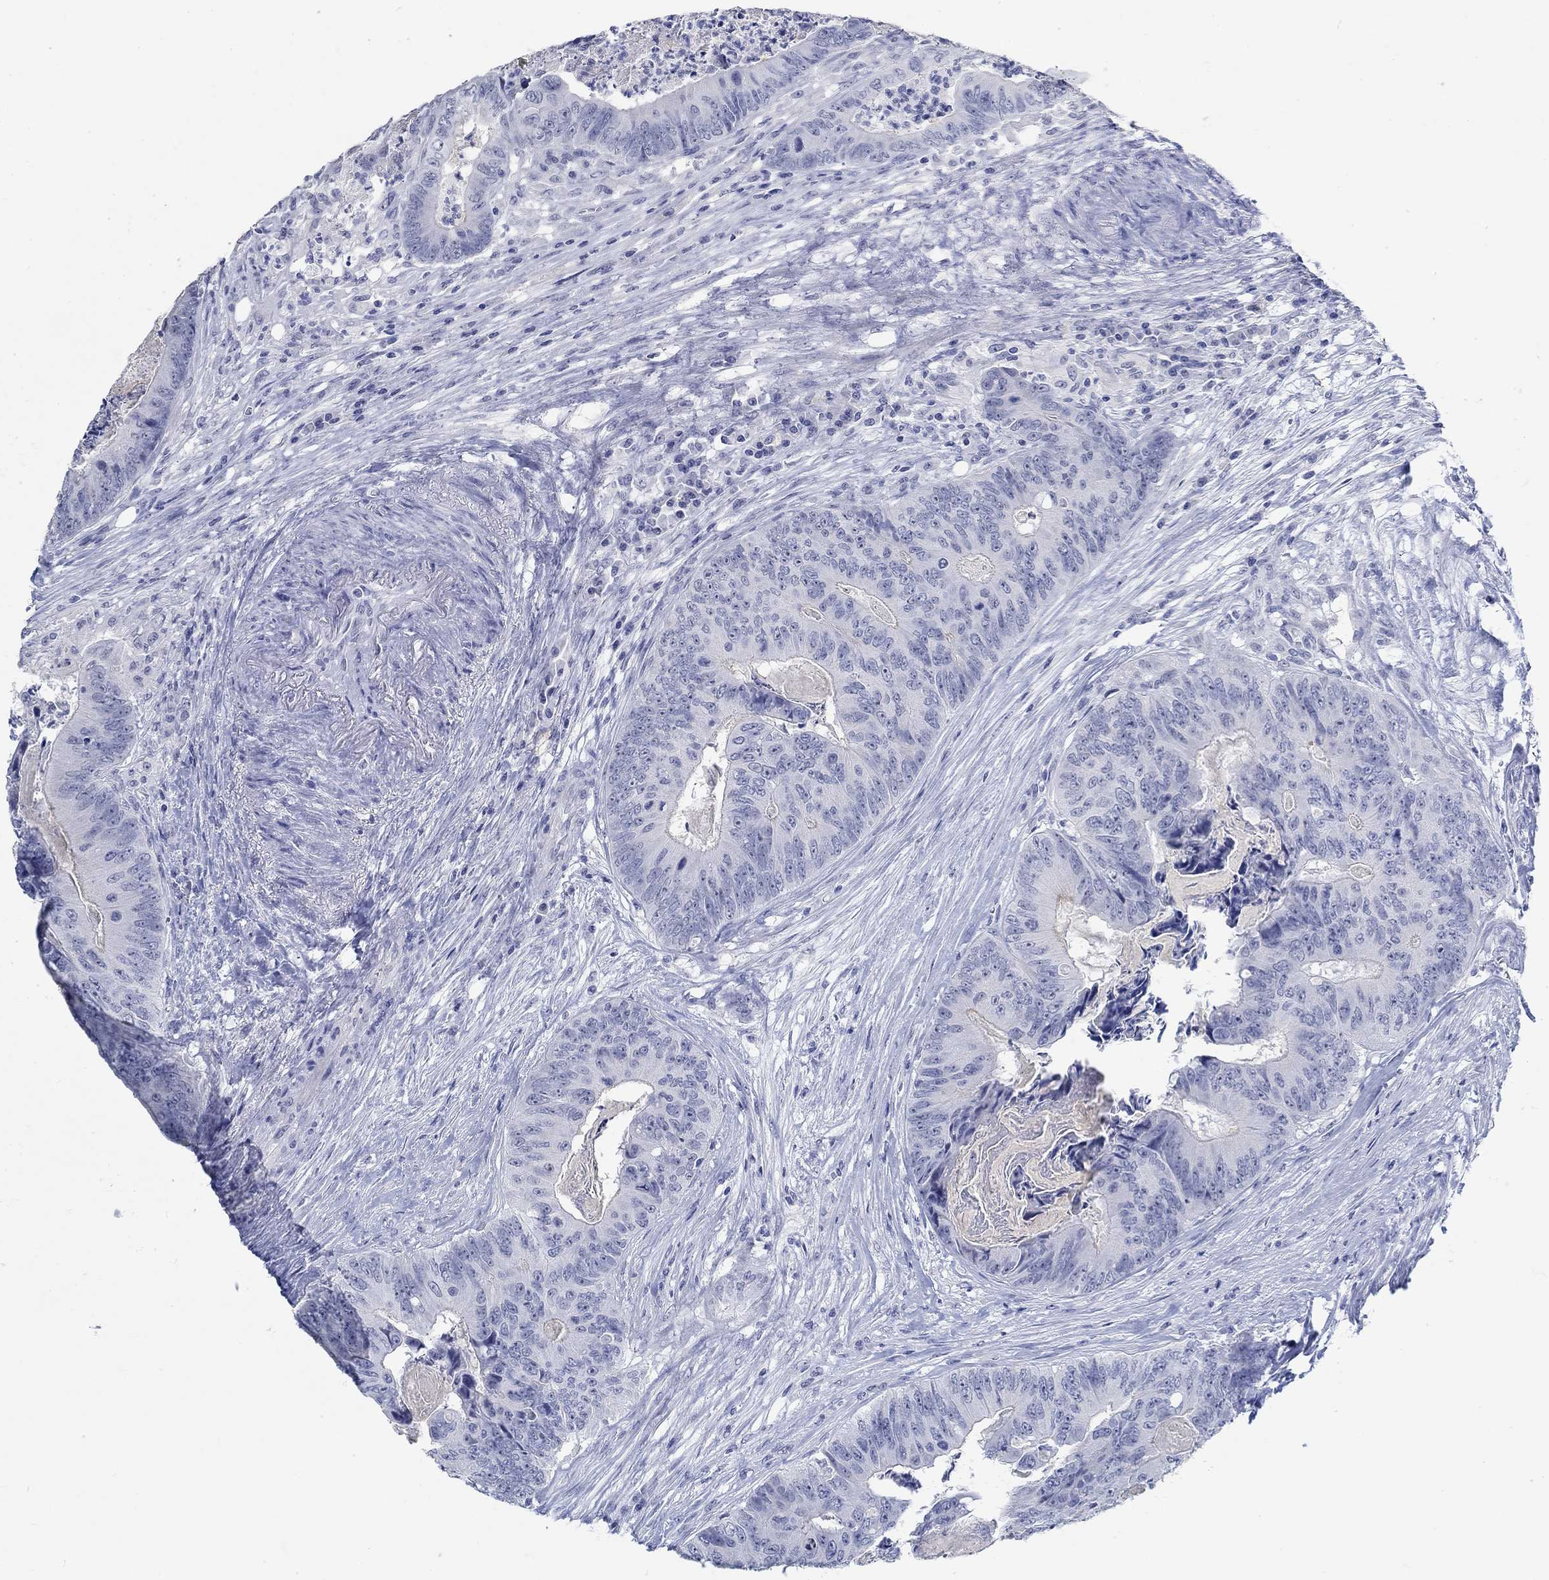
{"staining": {"intensity": "negative", "quantity": "none", "location": "none"}, "tissue": "colorectal cancer", "cell_type": "Tumor cells", "image_type": "cancer", "snomed": [{"axis": "morphology", "description": "Adenocarcinoma, NOS"}, {"axis": "topography", "description": "Colon"}], "caption": "Colorectal cancer was stained to show a protein in brown. There is no significant staining in tumor cells.", "gene": "GRIA3", "patient": {"sex": "male", "age": 84}}